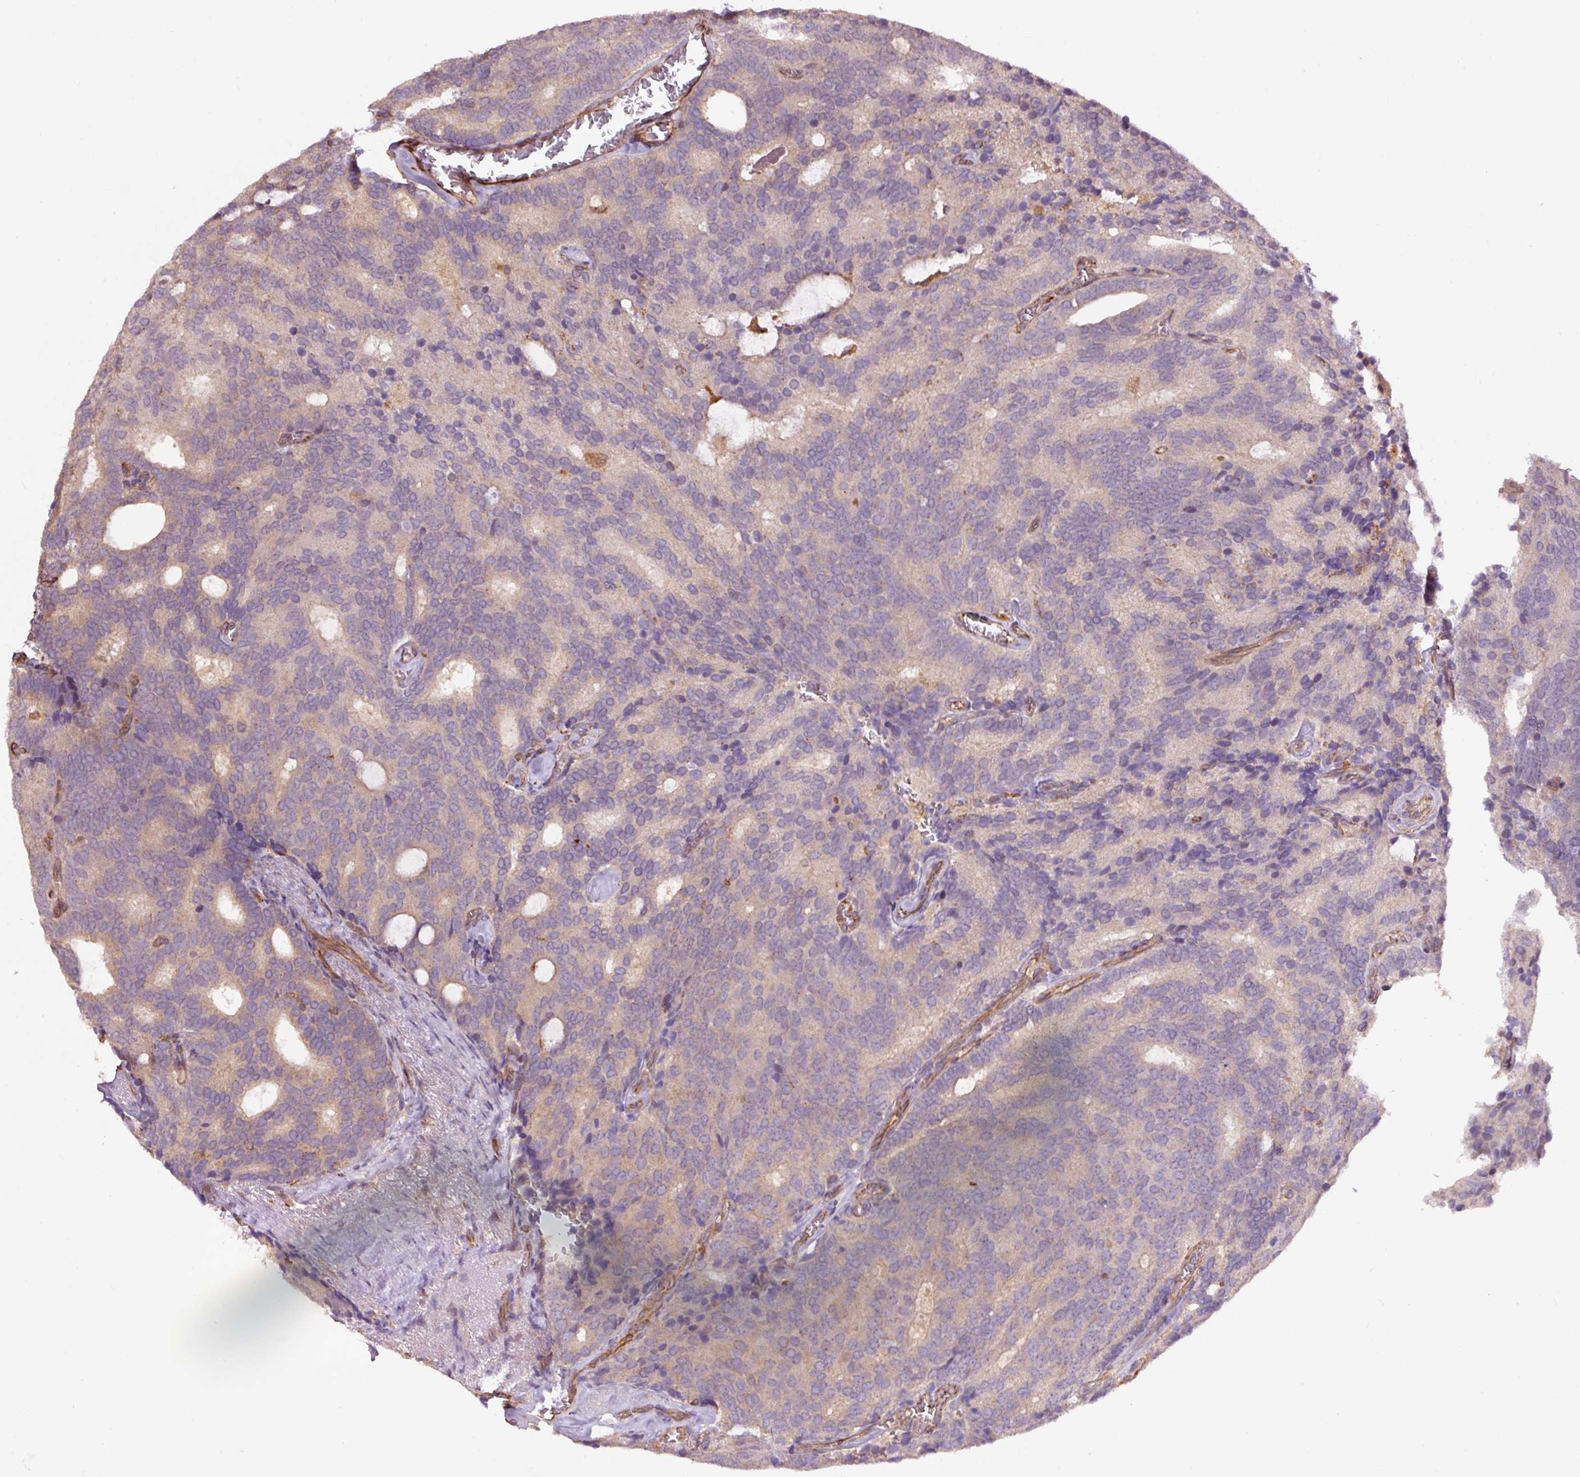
{"staining": {"intensity": "negative", "quantity": "none", "location": "none"}, "tissue": "prostate cancer", "cell_type": "Tumor cells", "image_type": "cancer", "snomed": [{"axis": "morphology", "description": "Adenocarcinoma, Low grade"}, {"axis": "topography", "description": "Prostate"}], "caption": "This image is of prostate cancer stained with immunohistochemistry to label a protein in brown with the nuclei are counter-stained blue. There is no expression in tumor cells. The staining was performed using DAB to visualize the protein expression in brown, while the nuclei were stained in blue with hematoxylin (Magnification: 20x).", "gene": "PCK2", "patient": {"sex": "male", "age": 71}}